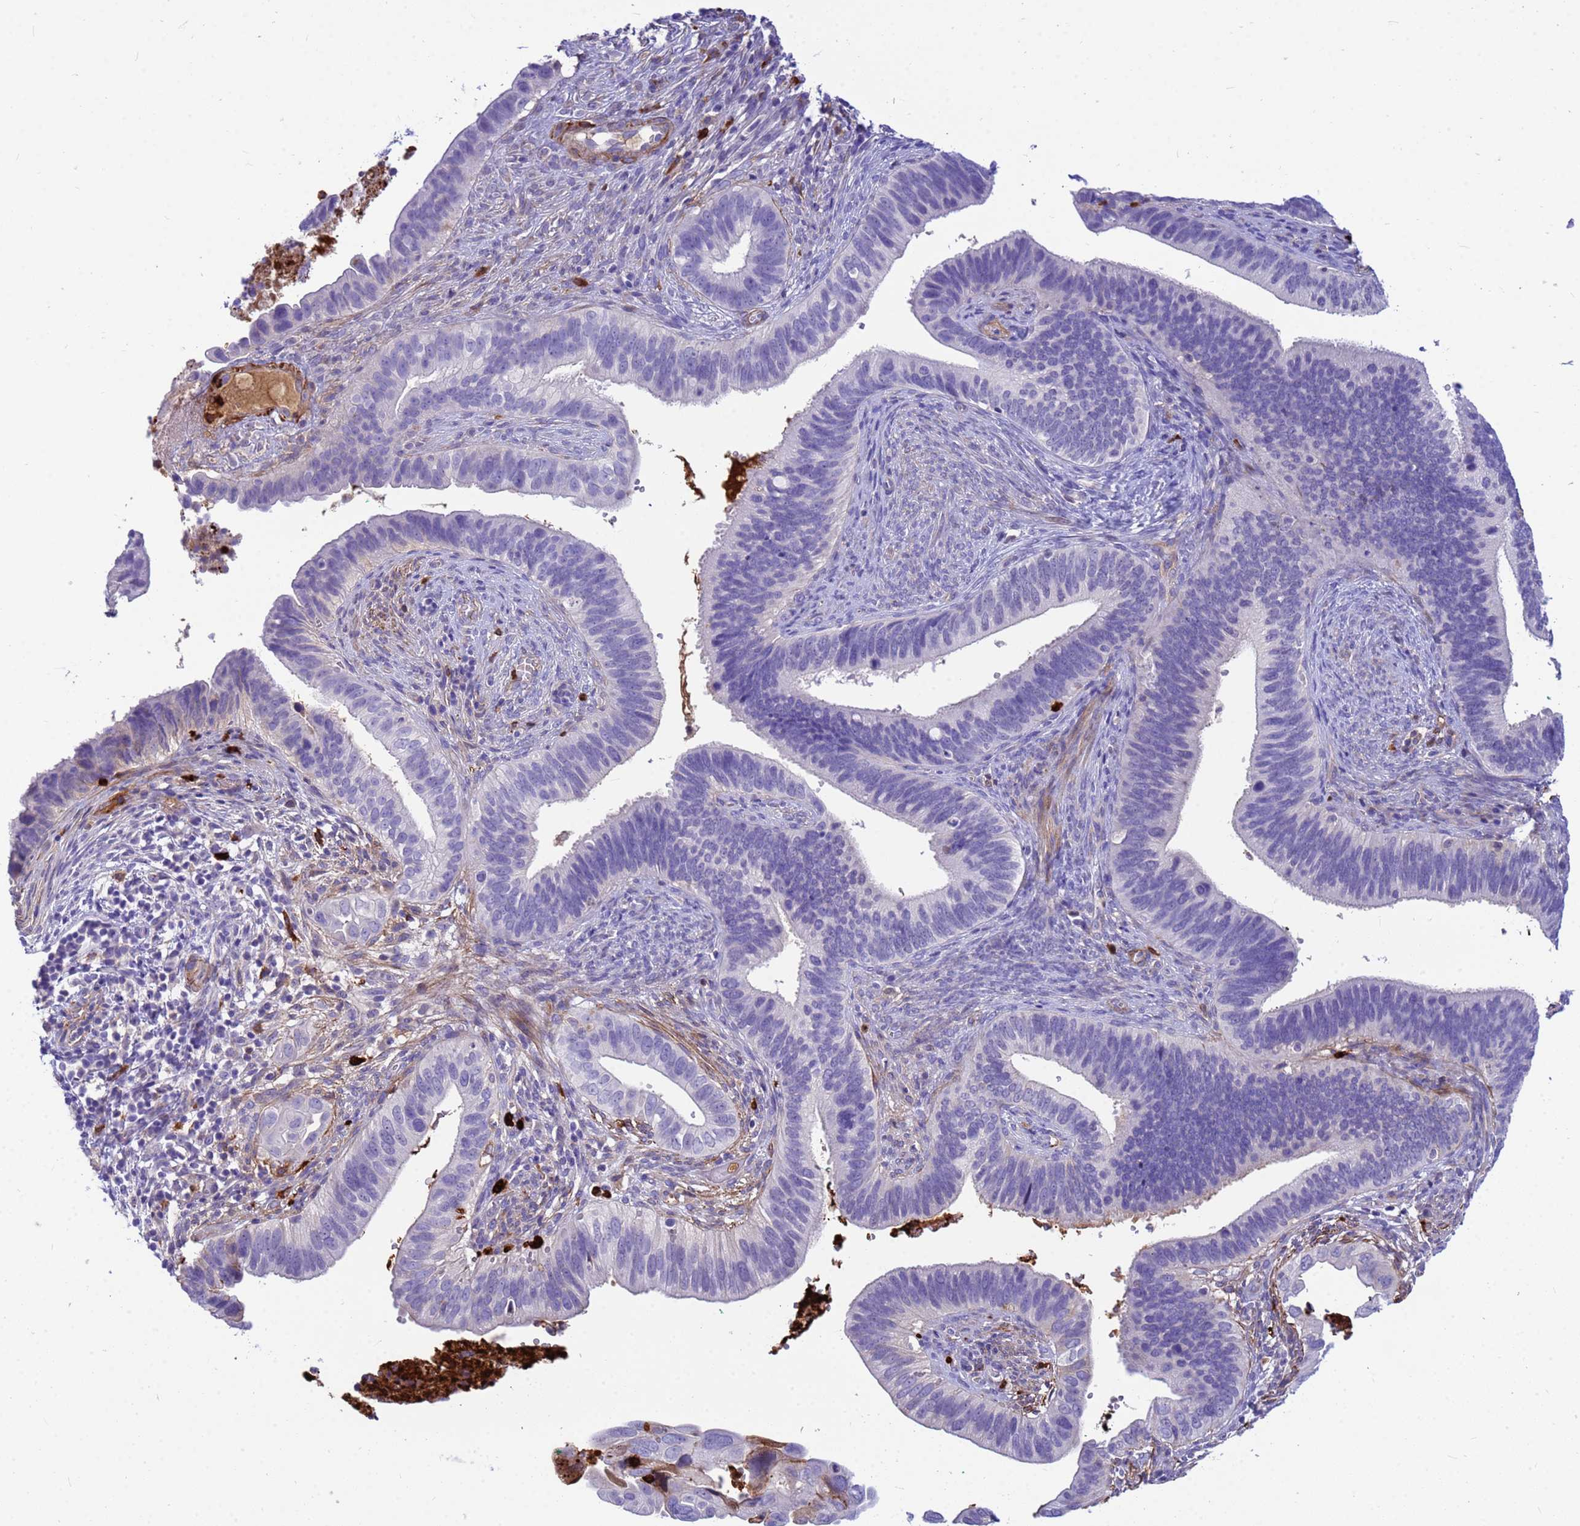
{"staining": {"intensity": "moderate", "quantity": "<25%", "location": "cytoplasmic/membranous"}, "tissue": "cervical cancer", "cell_type": "Tumor cells", "image_type": "cancer", "snomed": [{"axis": "morphology", "description": "Adenocarcinoma, NOS"}, {"axis": "topography", "description": "Cervix"}], "caption": "Protein expression analysis of human adenocarcinoma (cervical) reveals moderate cytoplasmic/membranous expression in approximately <25% of tumor cells.", "gene": "ORM1", "patient": {"sex": "female", "age": 42}}